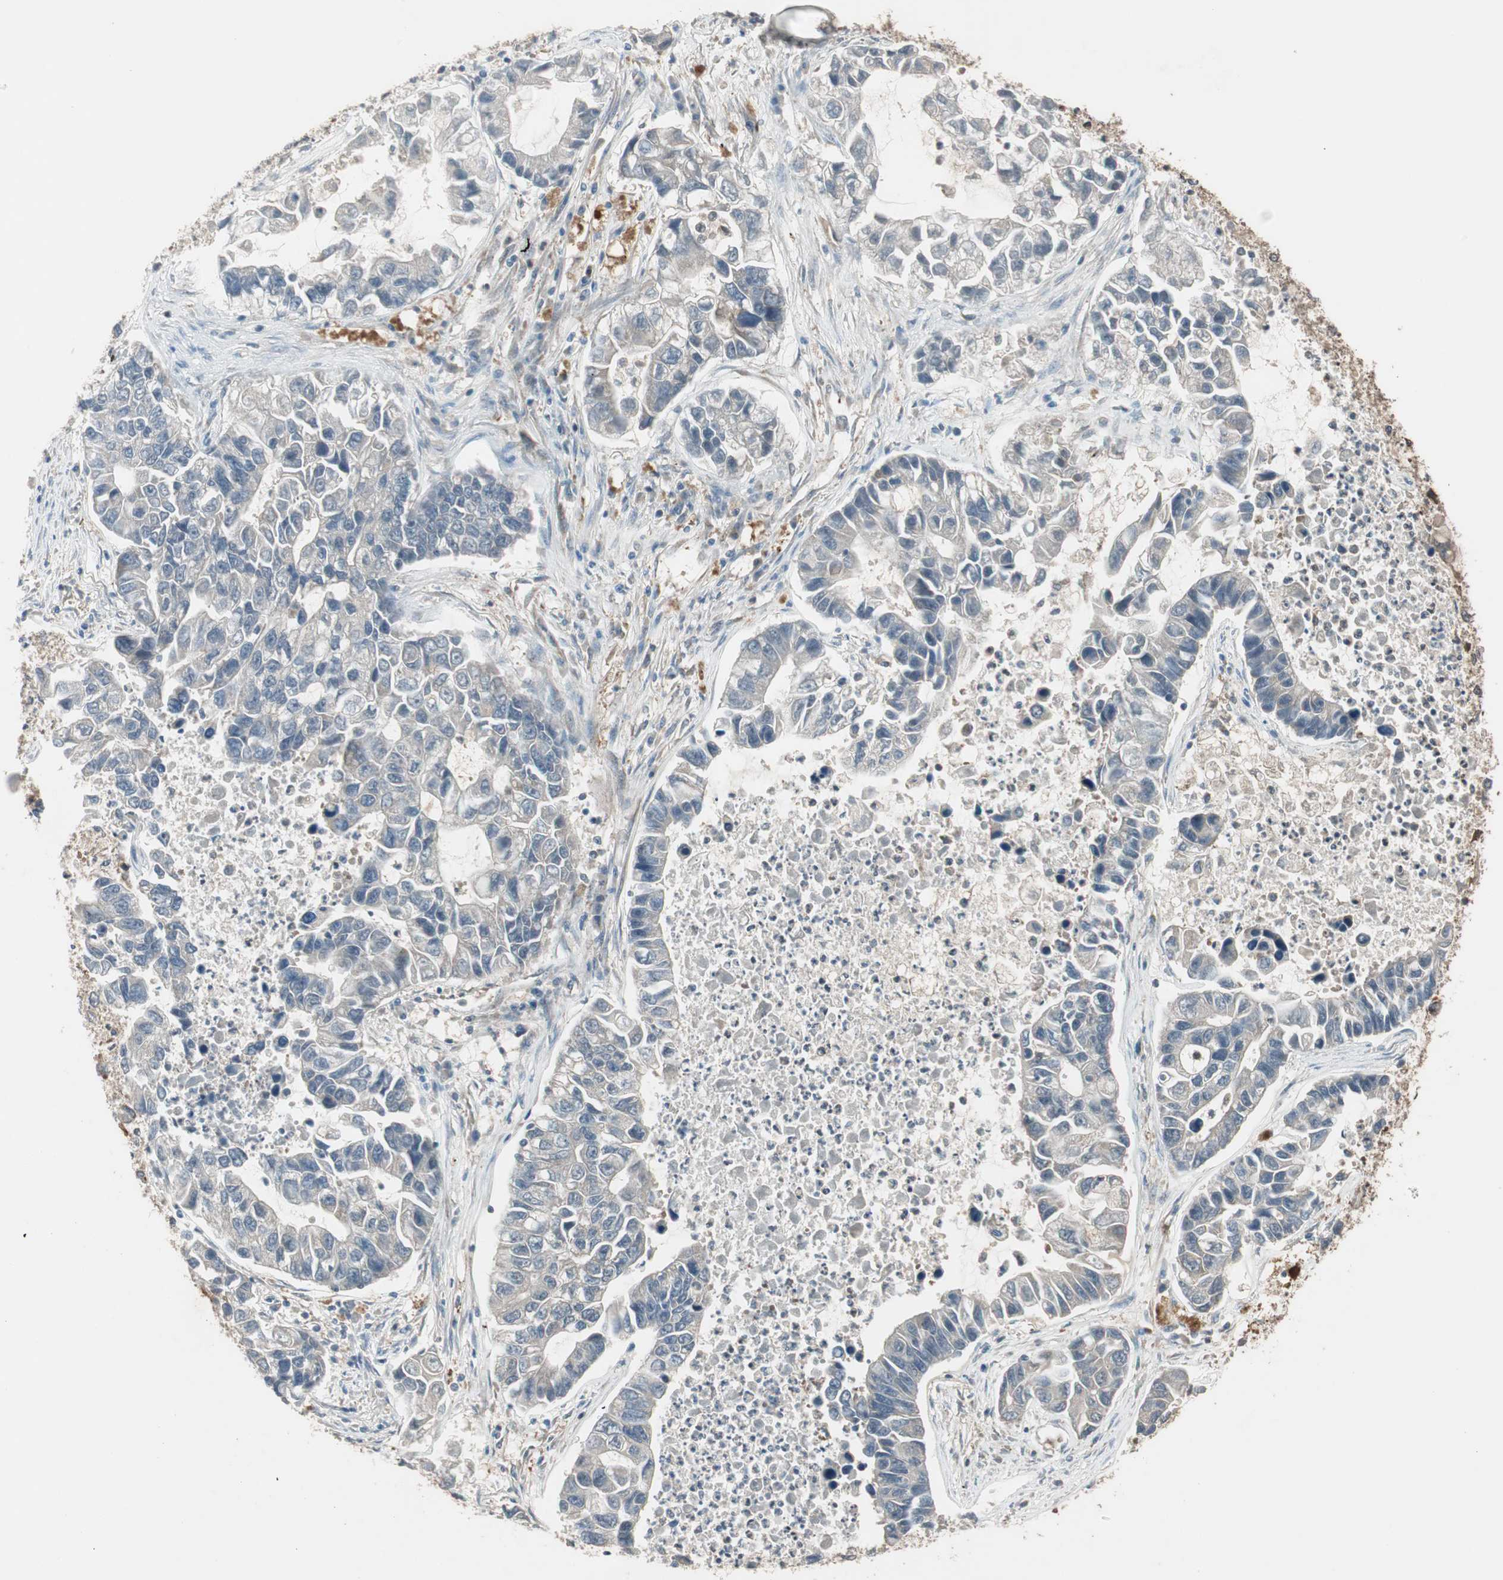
{"staining": {"intensity": "negative", "quantity": "none", "location": "none"}, "tissue": "lung cancer", "cell_type": "Tumor cells", "image_type": "cancer", "snomed": [{"axis": "morphology", "description": "Adenocarcinoma, NOS"}, {"axis": "topography", "description": "Lung"}], "caption": "A high-resolution histopathology image shows immunohistochemistry (IHC) staining of lung cancer (adenocarcinoma), which shows no significant staining in tumor cells.", "gene": "ATP6AP2", "patient": {"sex": "female", "age": 51}}